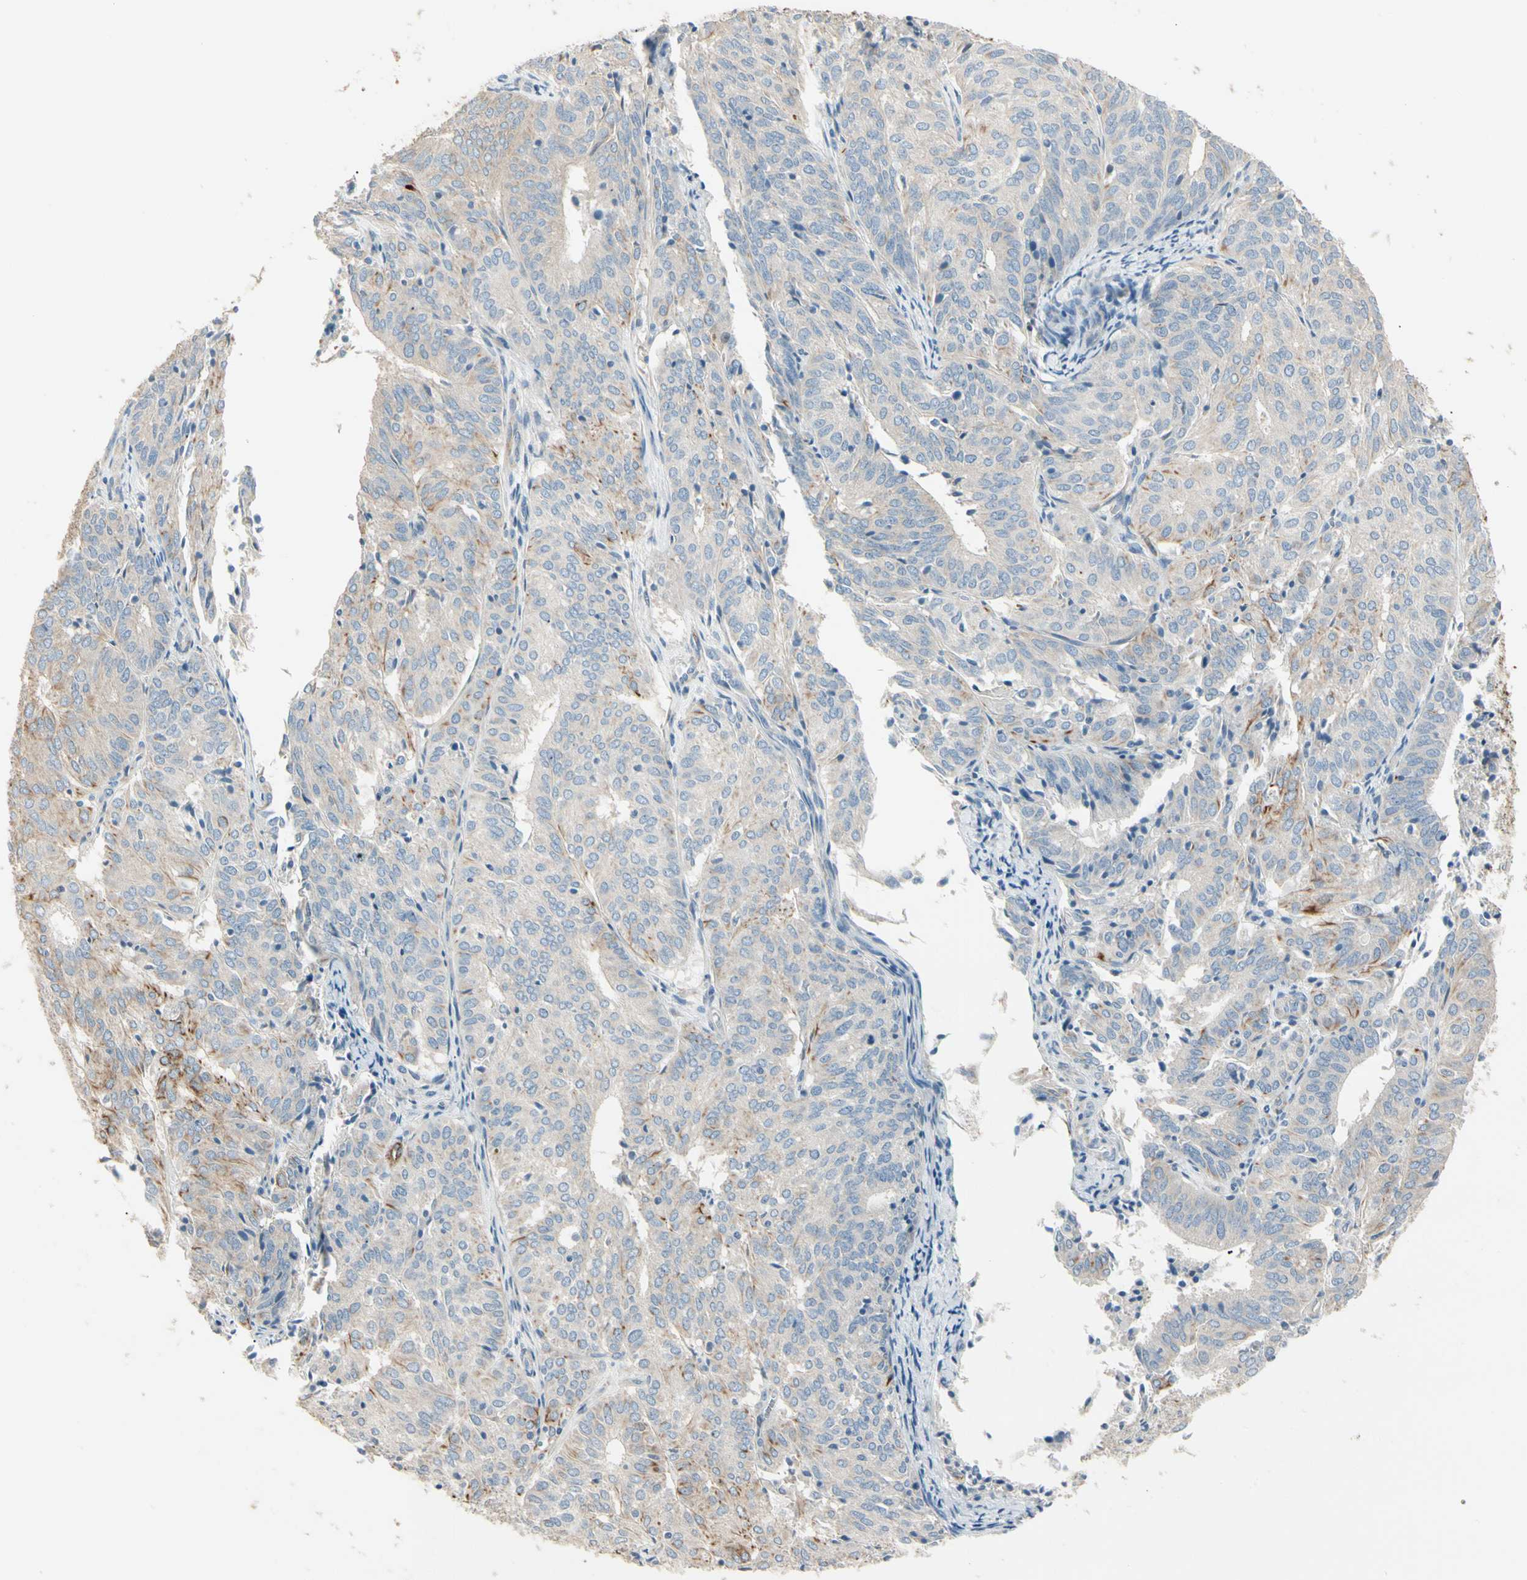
{"staining": {"intensity": "moderate", "quantity": "<25%", "location": "cytoplasmic/membranous"}, "tissue": "endometrial cancer", "cell_type": "Tumor cells", "image_type": "cancer", "snomed": [{"axis": "morphology", "description": "Adenocarcinoma, NOS"}, {"axis": "topography", "description": "Uterus"}], "caption": "Adenocarcinoma (endometrial) stained for a protein shows moderate cytoplasmic/membranous positivity in tumor cells.", "gene": "DUSP12", "patient": {"sex": "female", "age": 60}}